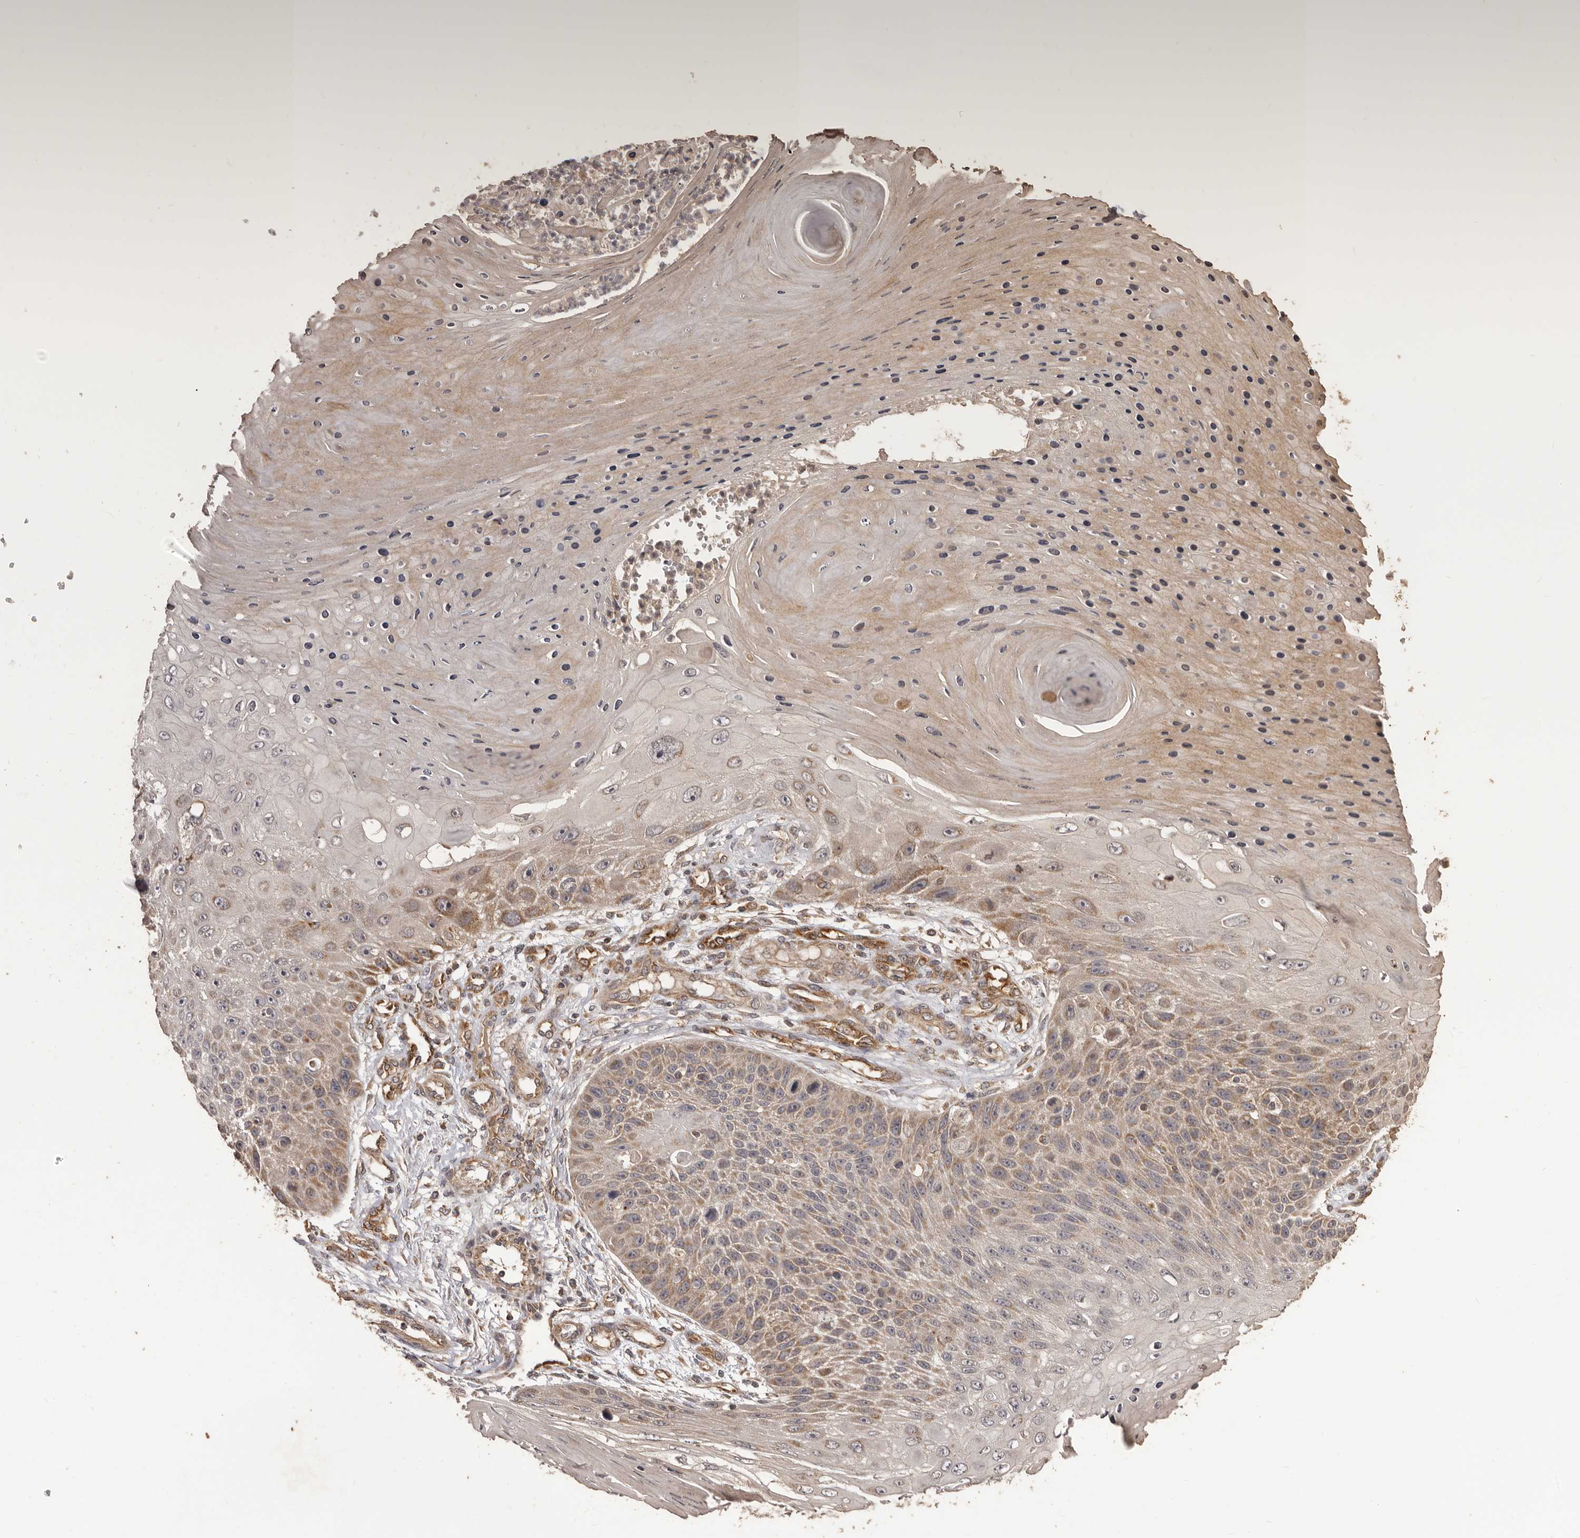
{"staining": {"intensity": "moderate", "quantity": ">75%", "location": "cytoplasmic/membranous"}, "tissue": "skin cancer", "cell_type": "Tumor cells", "image_type": "cancer", "snomed": [{"axis": "morphology", "description": "Squamous cell carcinoma, NOS"}, {"axis": "topography", "description": "Skin"}], "caption": "This is an image of immunohistochemistry (IHC) staining of squamous cell carcinoma (skin), which shows moderate staining in the cytoplasmic/membranous of tumor cells.", "gene": "QRSL1", "patient": {"sex": "female", "age": 88}}